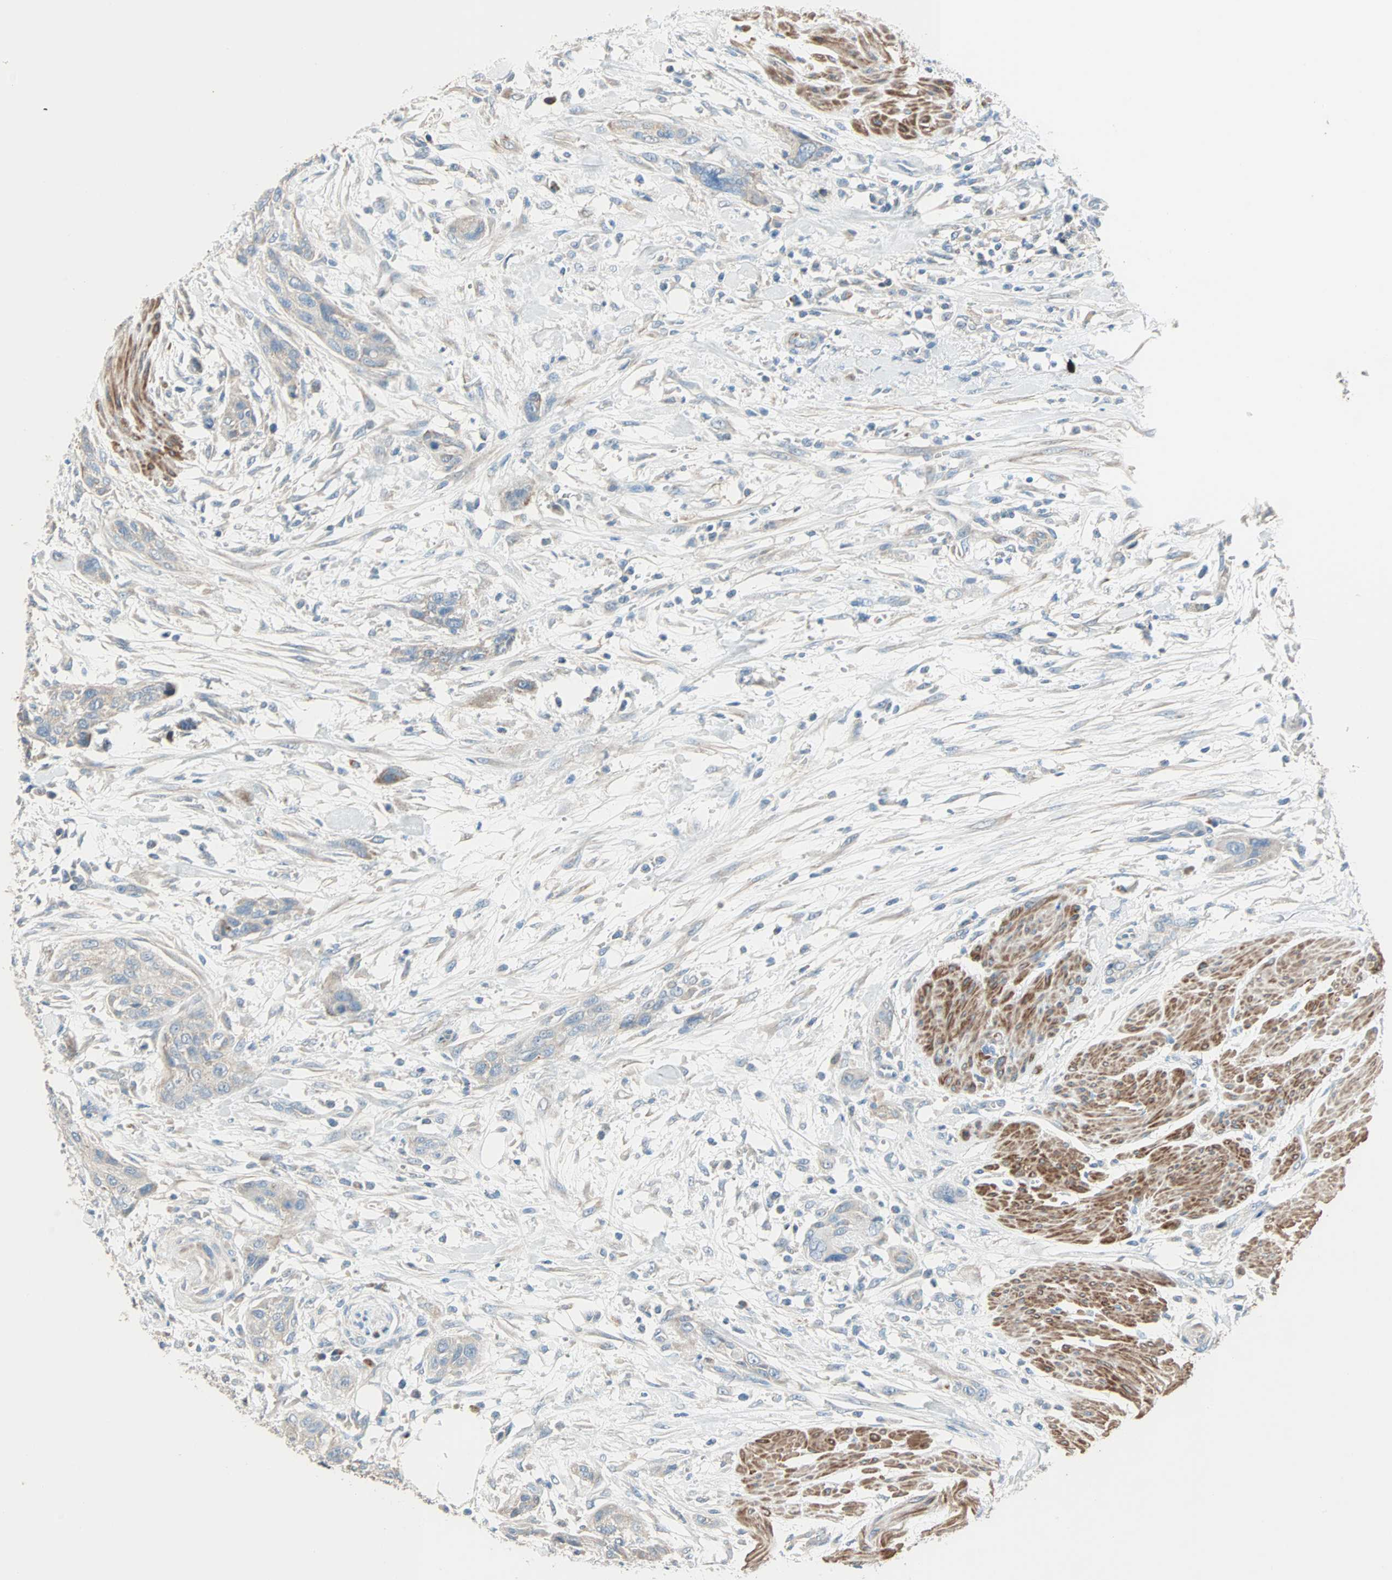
{"staining": {"intensity": "weak", "quantity": "<25%", "location": "cytoplasmic/membranous"}, "tissue": "urothelial cancer", "cell_type": "Tumor cells", "image_type": "cancer", "snomed": [{"axis": "morphology", "description": "Urothelial carcinoma, High grade"}, {"axis": "topography", "description": "Urinary bladder"}], "caption": "This micrograph is of urothelial carcinoma (high-grade) stained with IHC to label a protein in brown with the nuclei are counter-stained blue. There is no positivity in tumor cells.", "gene": "ACVRL1", "patient": {"sex": "male", "age": 35}}